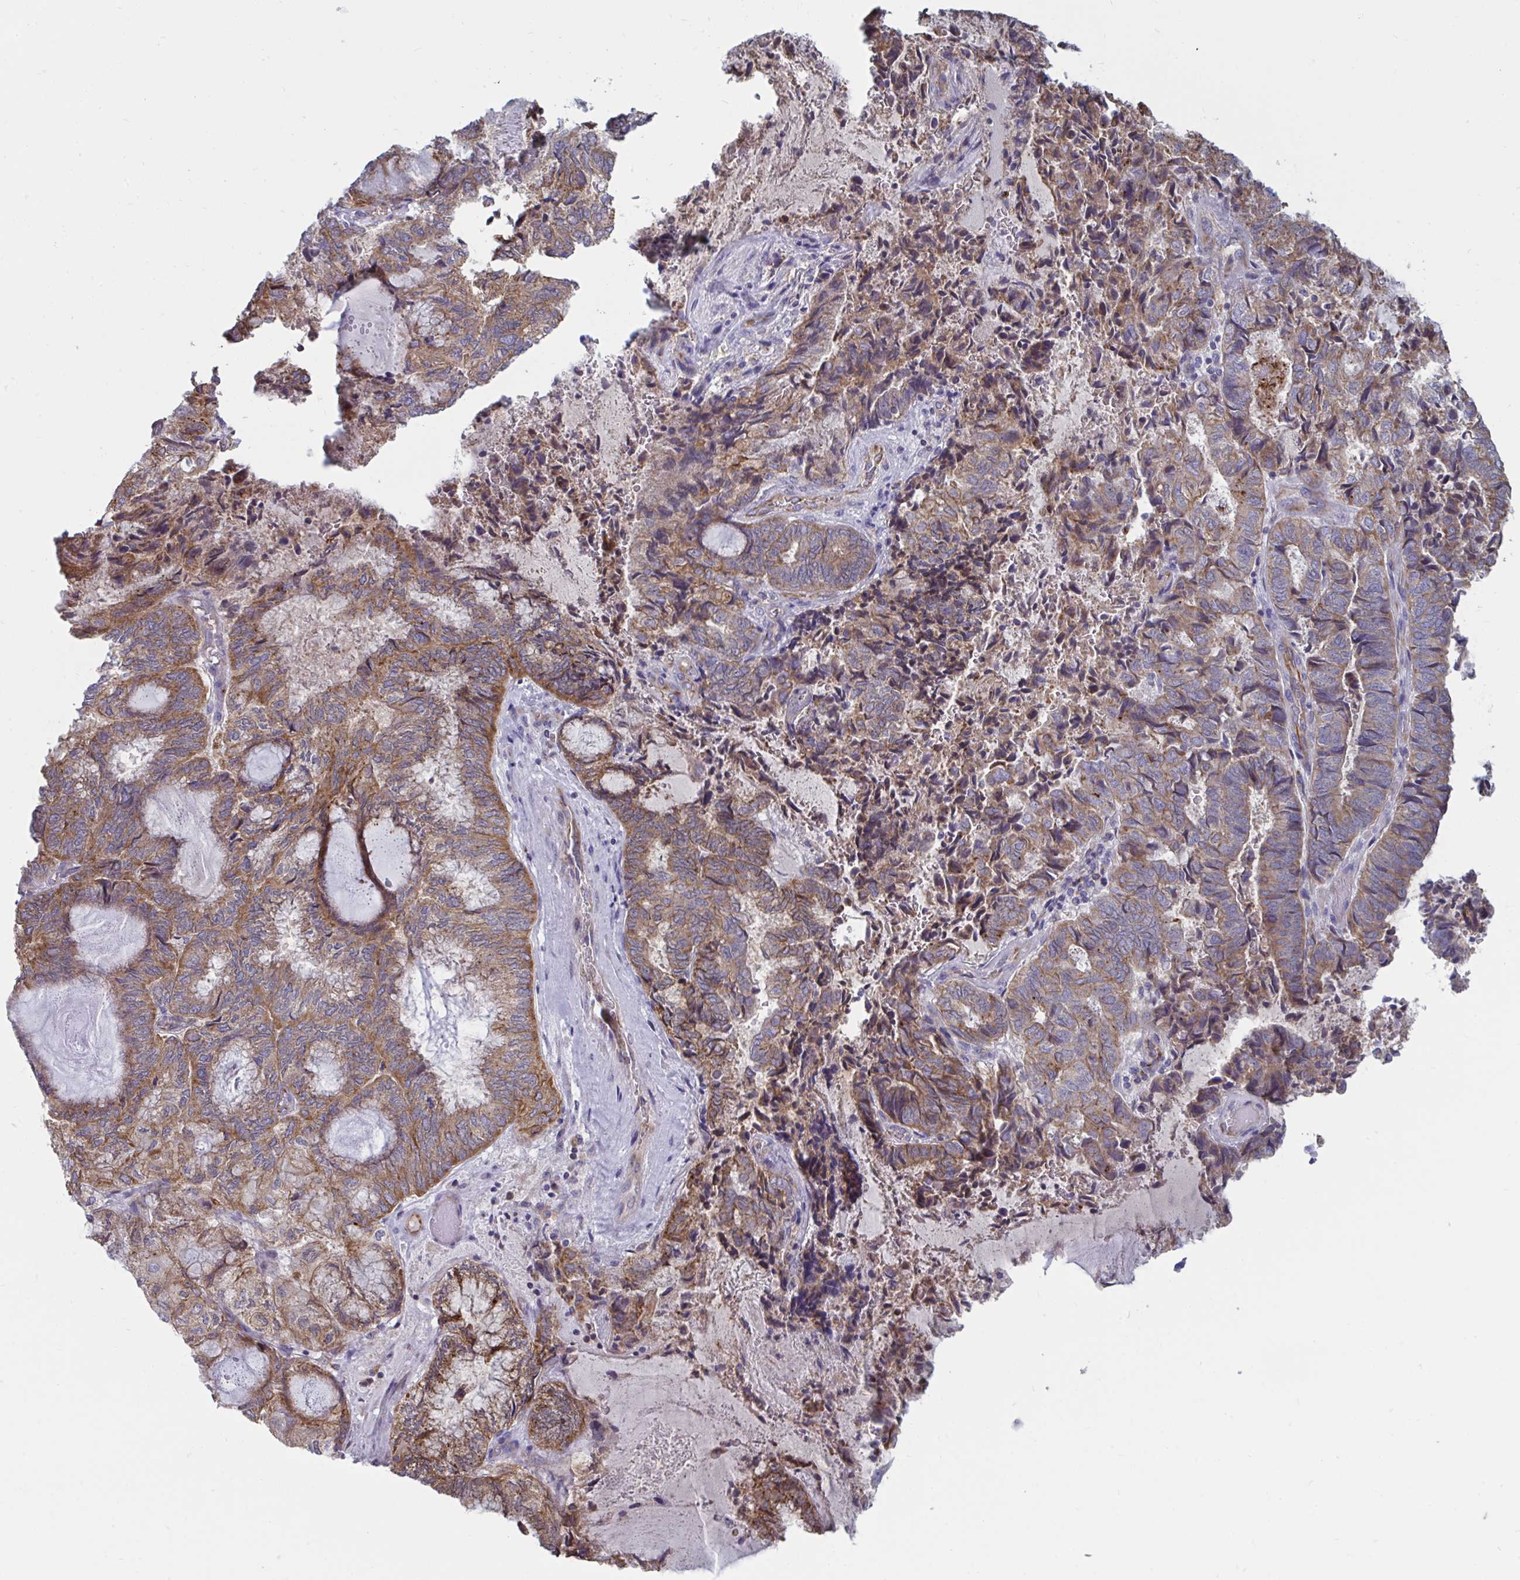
{"staining": {"intensity": "moderate", "quantity": ">75%", "location": "cytoplasmic/membranous"}, "tissue": "endometrial cancer", "cell_type": "Tumor cells", "image_type": "cancer", "snomed": [{"axis": "morphology", "description": "Adenocarcinoma, NOS"}, {"axis": "topography", "description": "Endometrium"}], "caption": "This histopathology image displays IHC staining of endometrial adenocarcinoma, with medium moderate cytoplasmic/membranous positivity in approximately >75% of tumor cells.", "gene": "SLC9A6", "patient": {"sex": "female", "age": 80}}